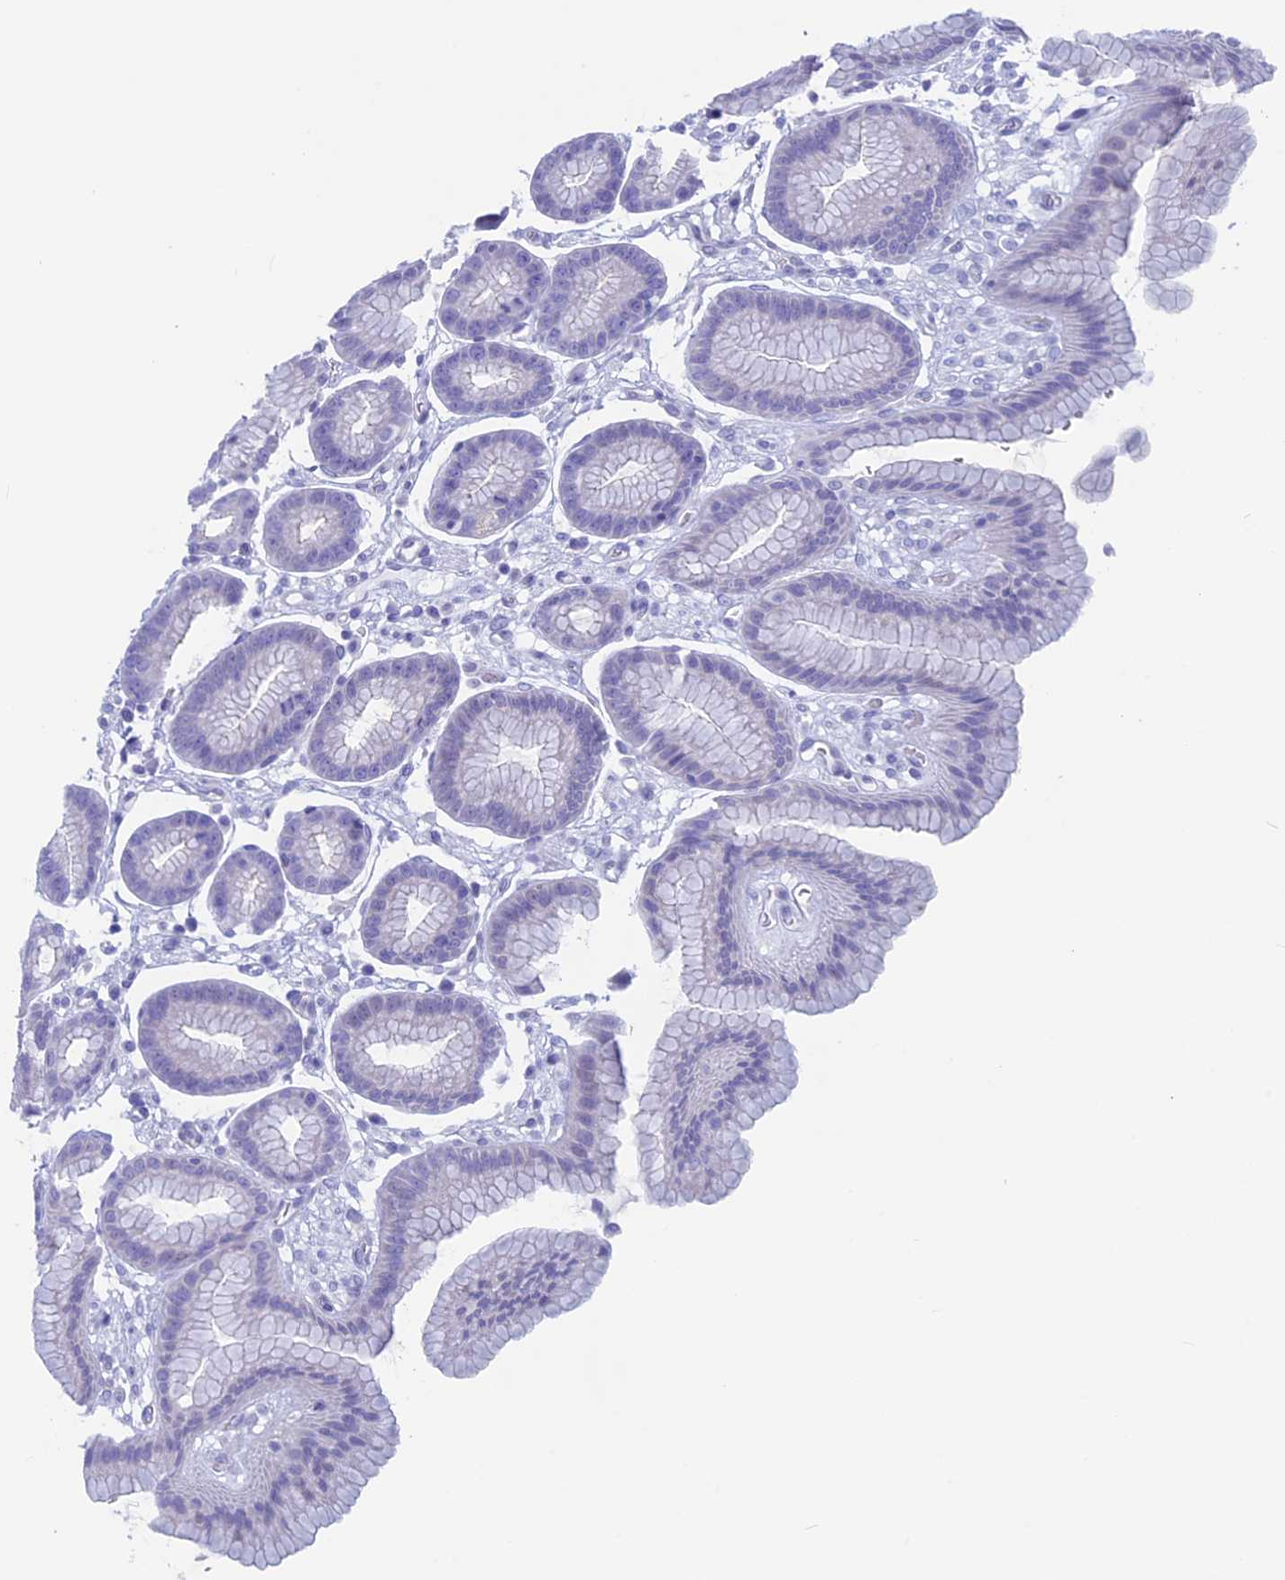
{"staining": {"intensity": "weak", "quantity": "25%-75%", "location": "cytoplasmic/membranous"}, "tissue": "stomach", "cell_type": "Glandular cells", "image_type": "normal", "snomed": [{"axis": "morphology", "description": "Normal tissue, NOS"}, {"axis": "topography", "description": "Stomach"}], "caption": "Weak cytoplasmic/membranous expression for a protein is identified in about 25%-75% of glandular cells of benign stomach using IHC.", "gene": "RP1", "patient": {"sex": "male", "age": 42}}